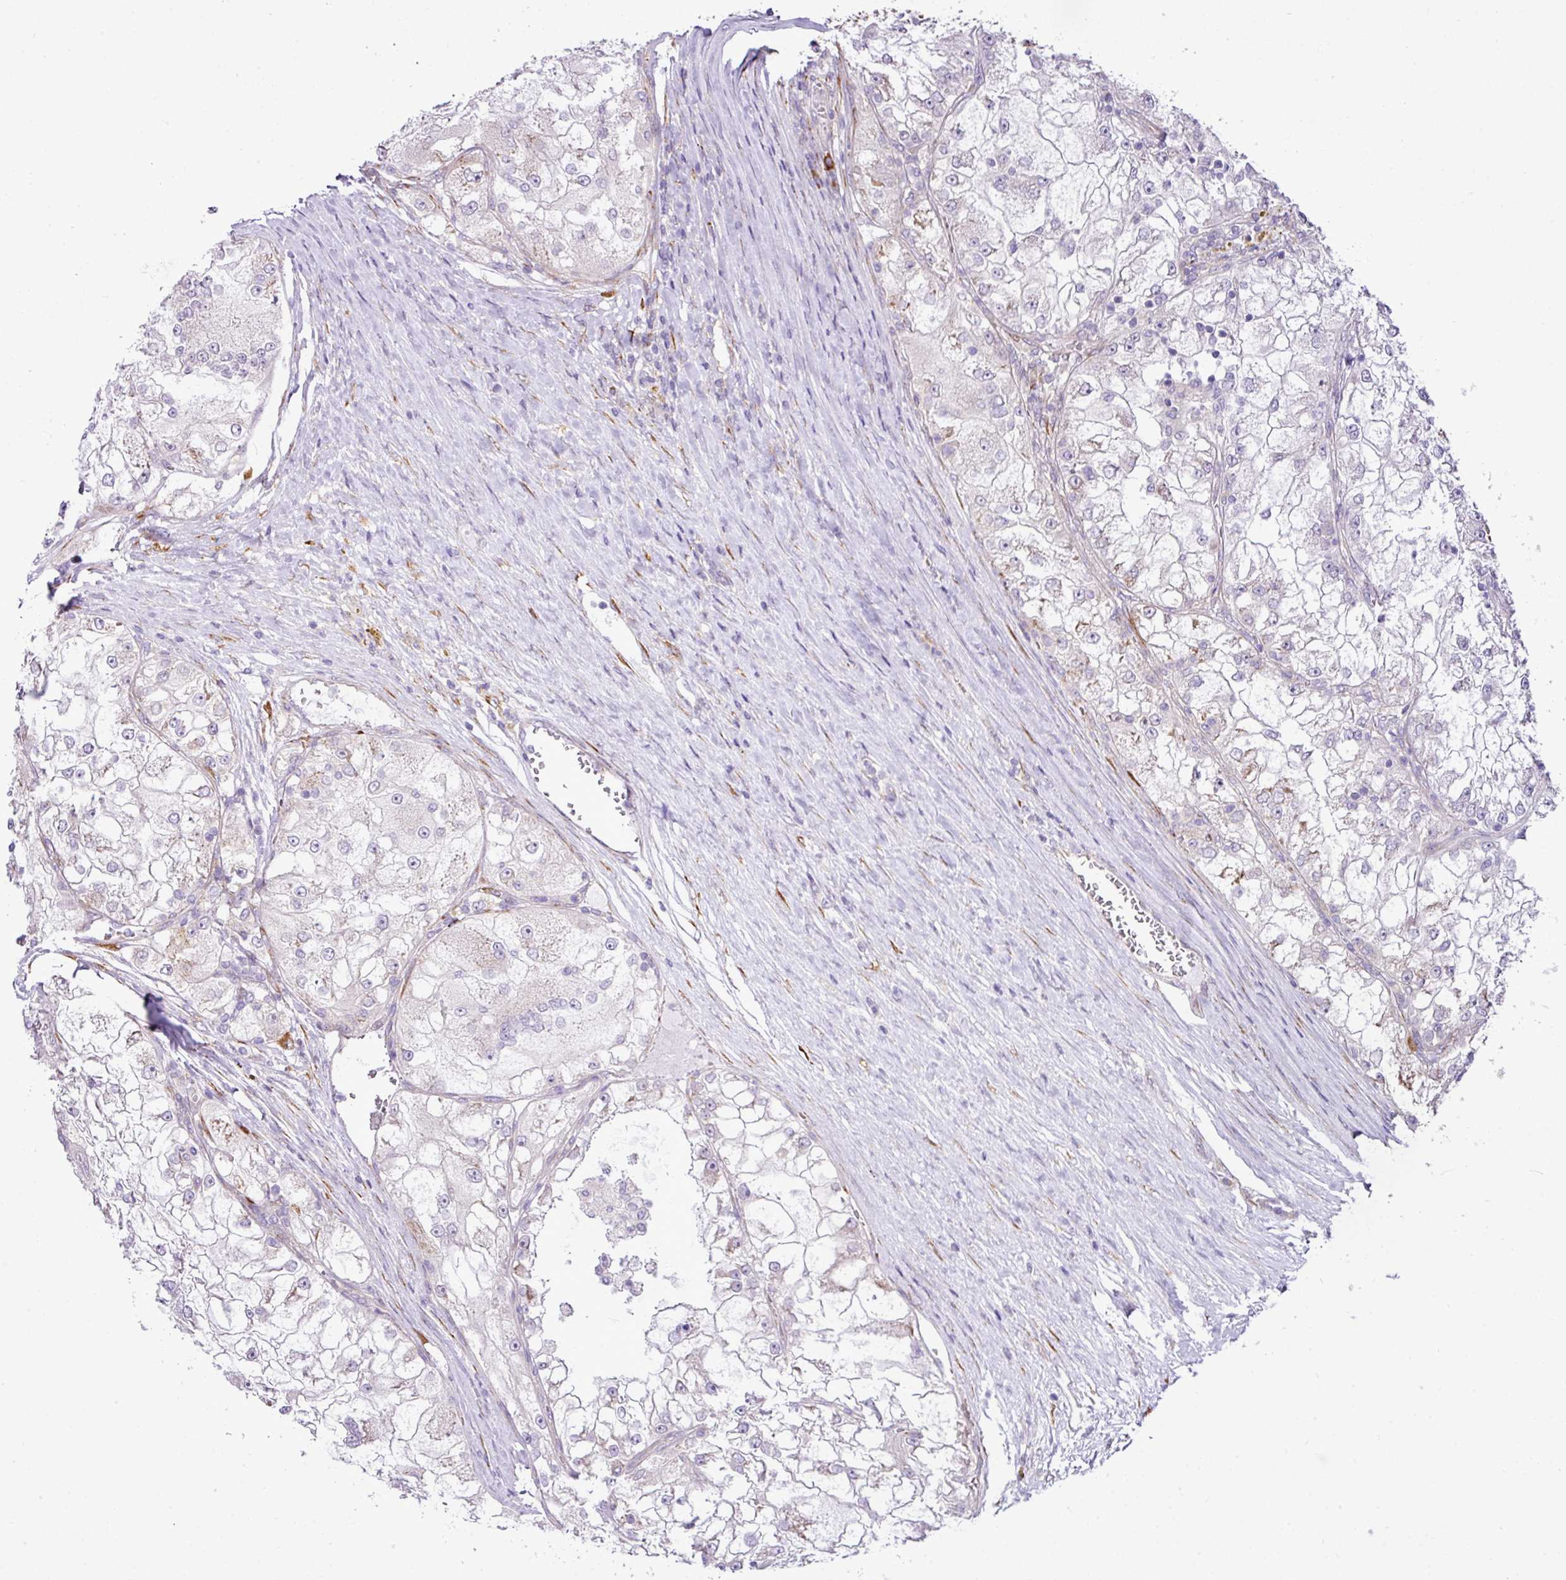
{"staining": {"intensity": "negative", "quantity": "none", "location": "none"}, "tissue": "renal cancer", "cell_type": "Tumor cells", "image_type": "cancer", "snomed": [{"axis": "morphology", "description": "Adenocarcinoma, NOS"}, {"axis": "topography", "description": "Kidney"}], "caption": "This micrograph is of adenocarcinoma (renal) stained with immunohistochemistry to label a protein in brown with the nuclei are counter-stained blue. There is no expression in tumor cells. (DAB (3,3'-diaminobenzidine) immunohistochemistry (IHC), high magnification).", "gene": "CFAP97", "patient": {"sex": "female", "age": 72}}